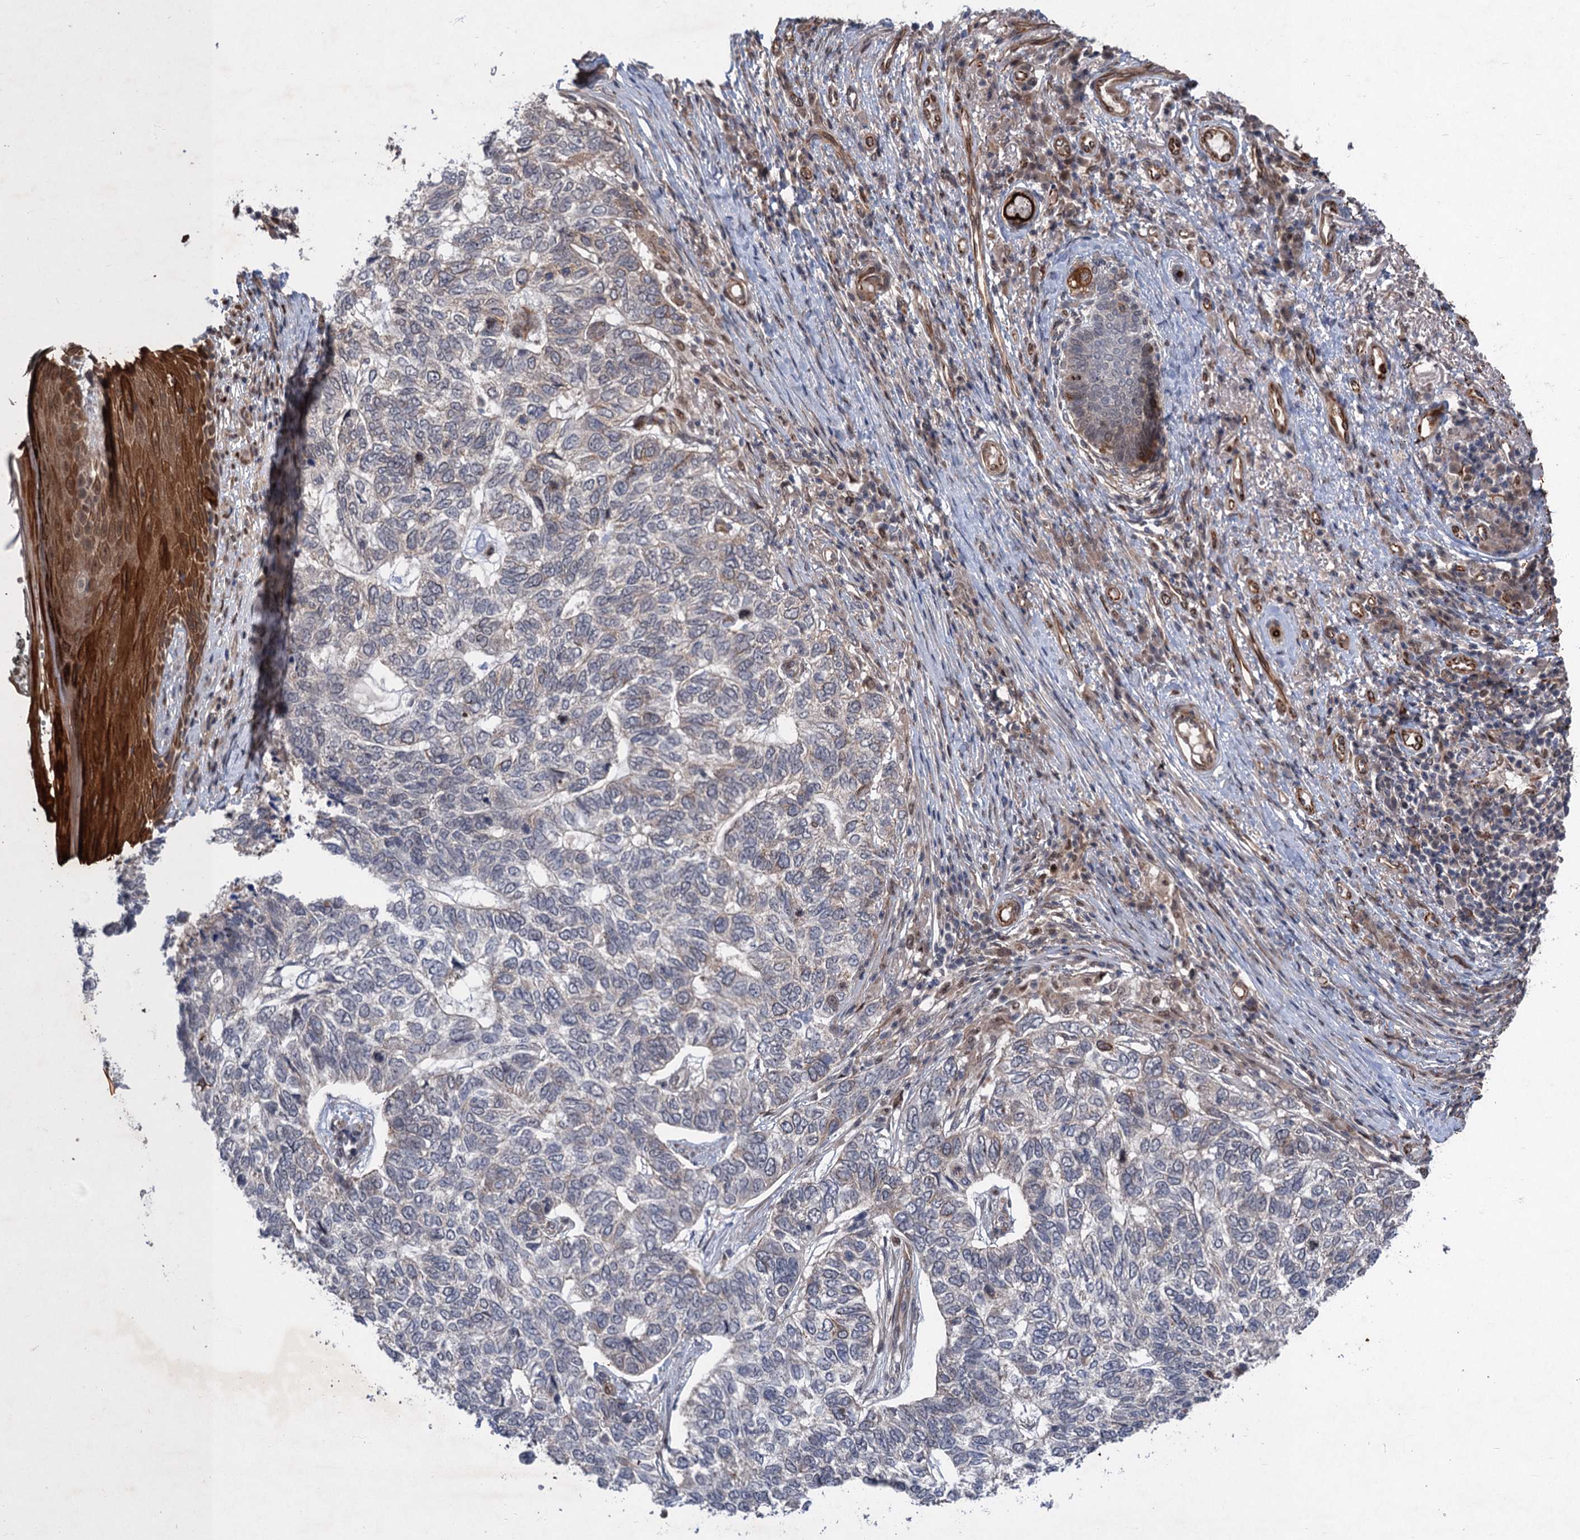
{"staining": {"intensity": "weak", "quantity": "<25%", "location": "cytoplasmic/membranous"}, "tissue": "skin cancer", "cell_type": "Tumor cells", "image_type": "cancer", "snomed": [{"axis": "morphology", "description": "Basal cell carcinoma"}, {"axis": "topography", "description": "Skin"}], "caption": "IHC histopathology image of neoplastic tissue: skin cancer (basal cell carcinoma) stained with DAB displays no significant protein positivity in tumor cells.", "gene": "TTC31", "patient": {"sex": "female", "age": 65}}